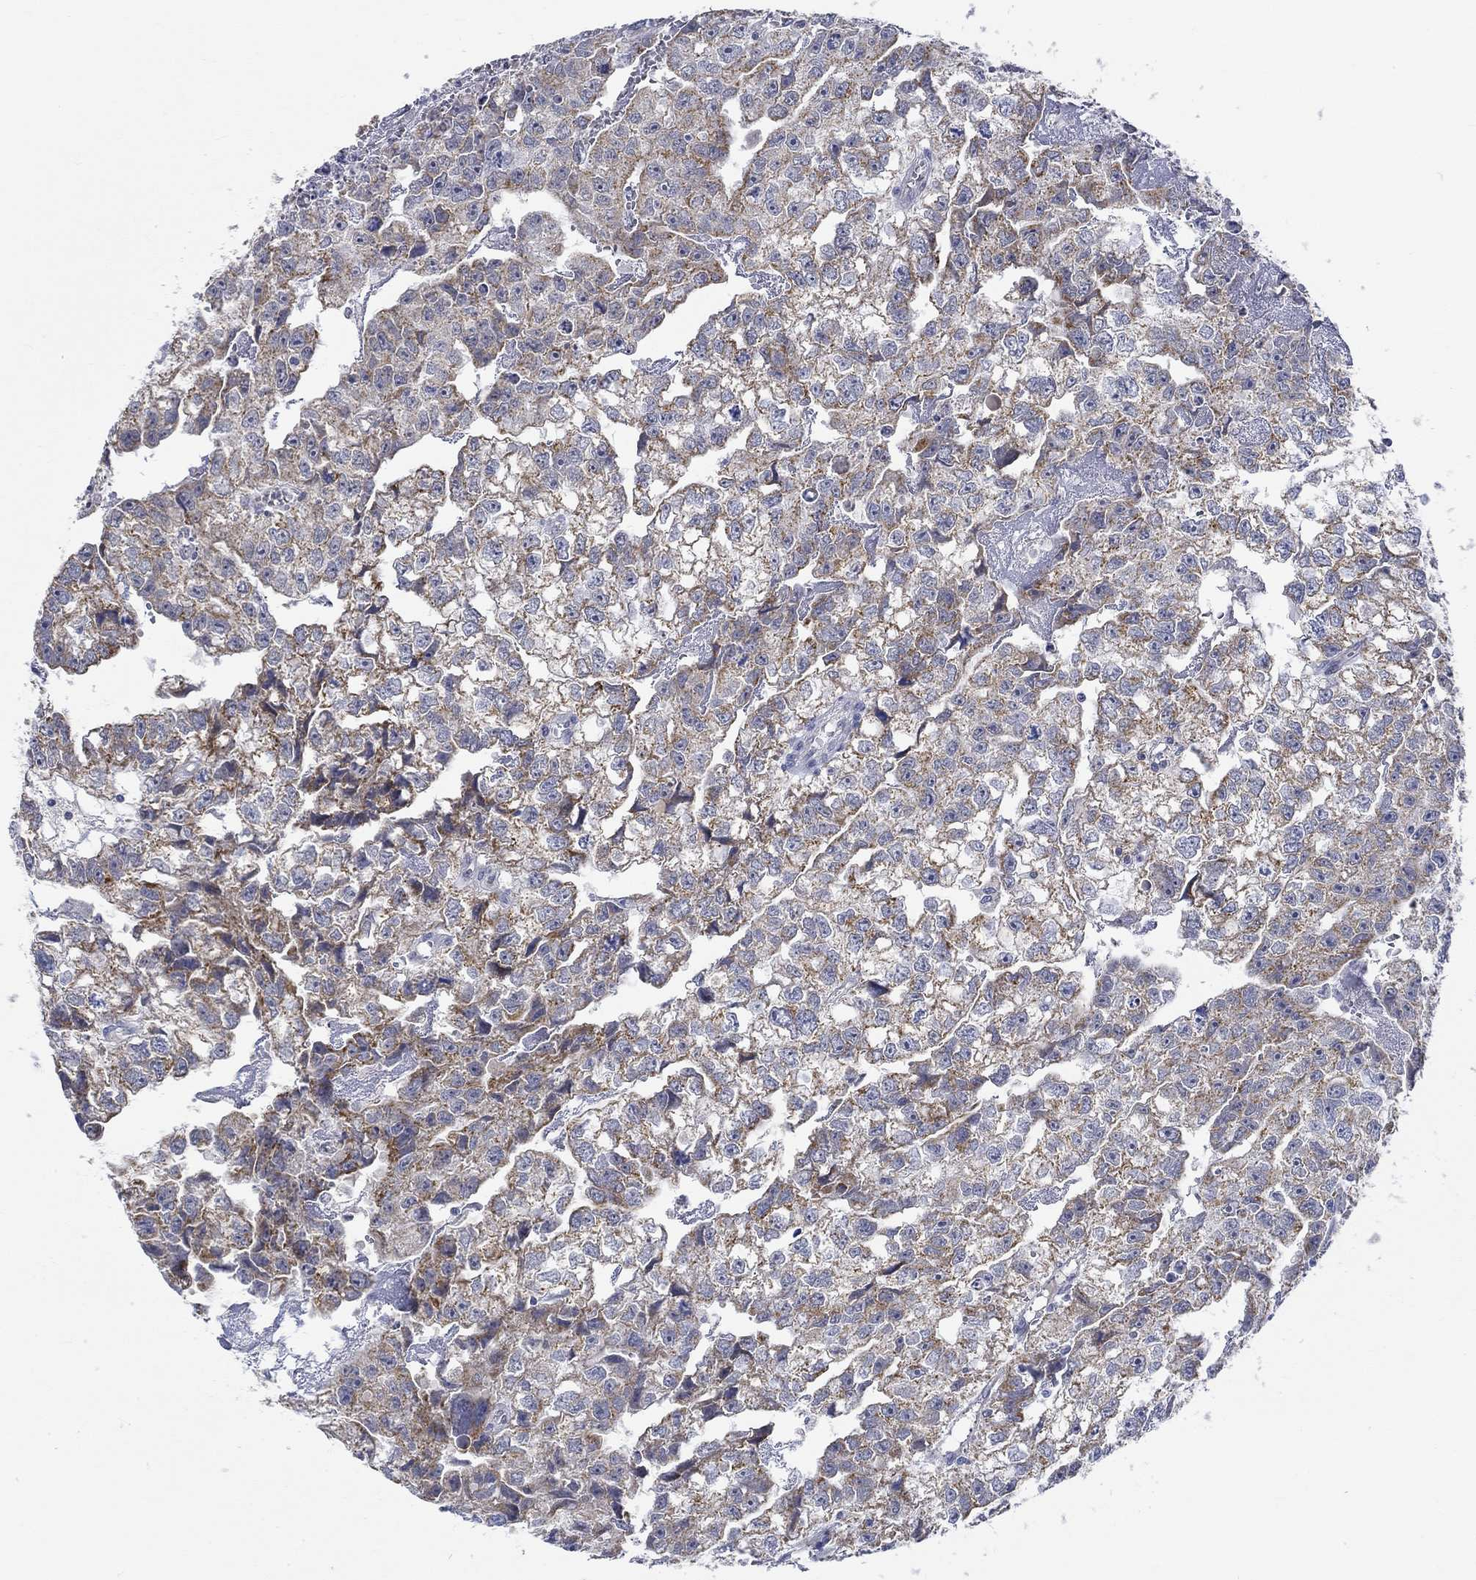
{"staining": {"intensity": "strong", "quantity": "25%-75%", "location": "cytoplasmic/membranous"}, "tissue": "testis cancer", "cell_type": "Tumor cells", "image_type": "cancer", "snomed": [{"axis": "morphology", "description": "Carcinoma, Embryonal, NOS"}, {"axis": "morphology", "description": "Teratoma, malignant, NOS"}, {"axis": "topography", "description": "Testis"}], "caption": "The histopathology image demonstrates a brown stain indicating the presence of a protein in the cytoplasmic/membranous of tumor cells in testis cancer (embryonal carcinoma).", "gene": "WASF1", "patient": {"sex": "male", "age": 44}}